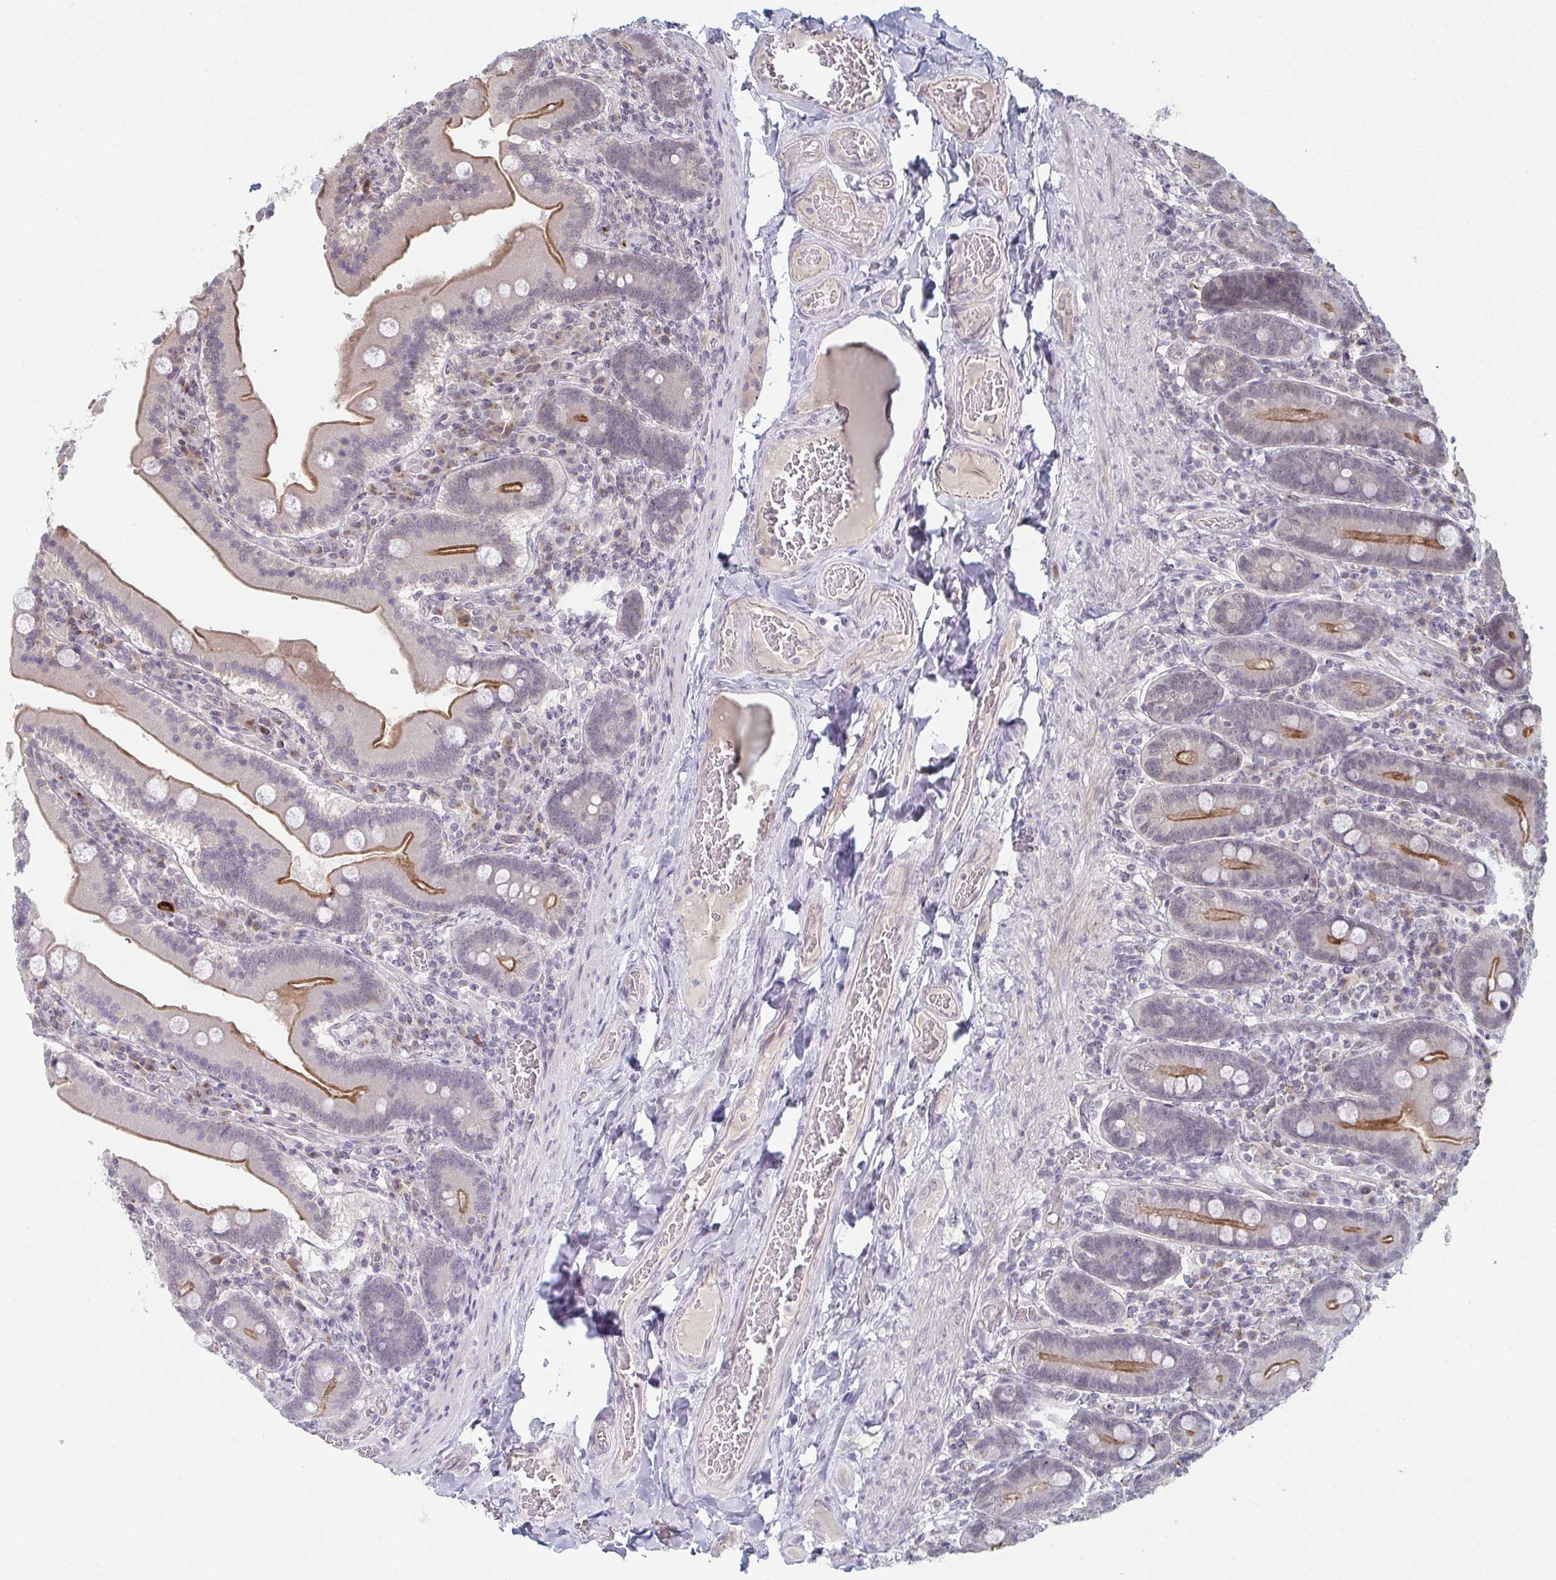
{"staining": {"intensity": "strong", "quantity": "25%-75%", "location": "cytoplasmic/membranous"}, "tissue": "duodenum", "cell_type": "Glandular cells", "image_type": "normal", "snomed": [{"axis": "morphology", "description": "Normal tissue, NOS"}, {"axis": "topography", "description": "Duodenum"}], "caption": "Immunohistochemical staining of unremarkable duodenum shows strong cytoplasmic/membranous protein expression in about 25%-75% of glandular cells.", "gene": "ZNF214", "patient": {"sex": "female", "age": 62}}